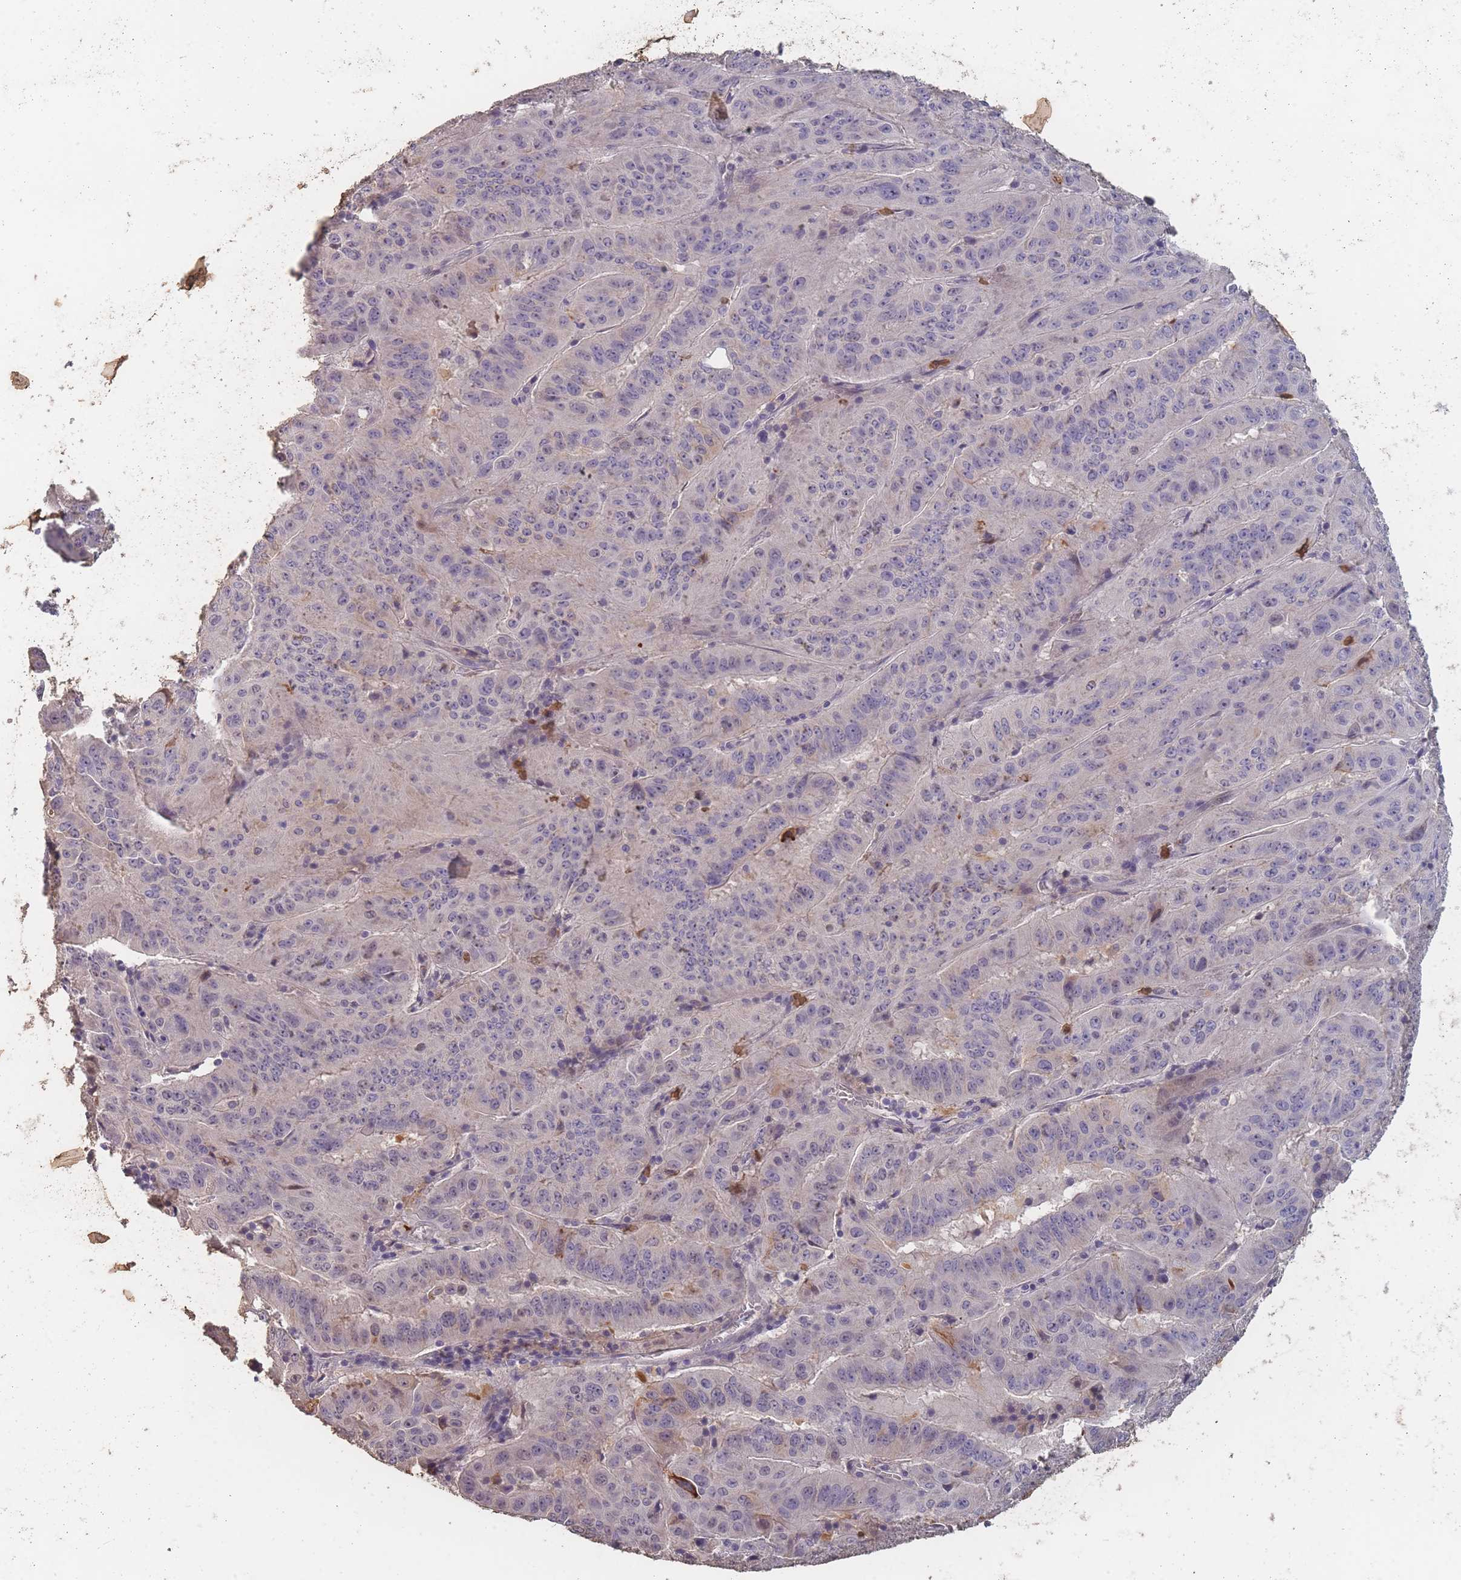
{"staining": {"intensity": "negative", "quantity": "none", "location": "none"}, "tissue": "pancreatic cancer", "cell_type": "Tumor cells", "image_type": "cancer", "snomed": [{"axis": "morphology", "description": "Adenocarcinoma, NOS"}, {"axis": "topography", "description": "Pancreas"}], "caption": "Immunohistochemical staining of human pancreatic cancer (adenocarcinoma) displays no significant positivity in tumor cells.", "gene": "BST1", "patient": {"sex": "male", "age": 63}}